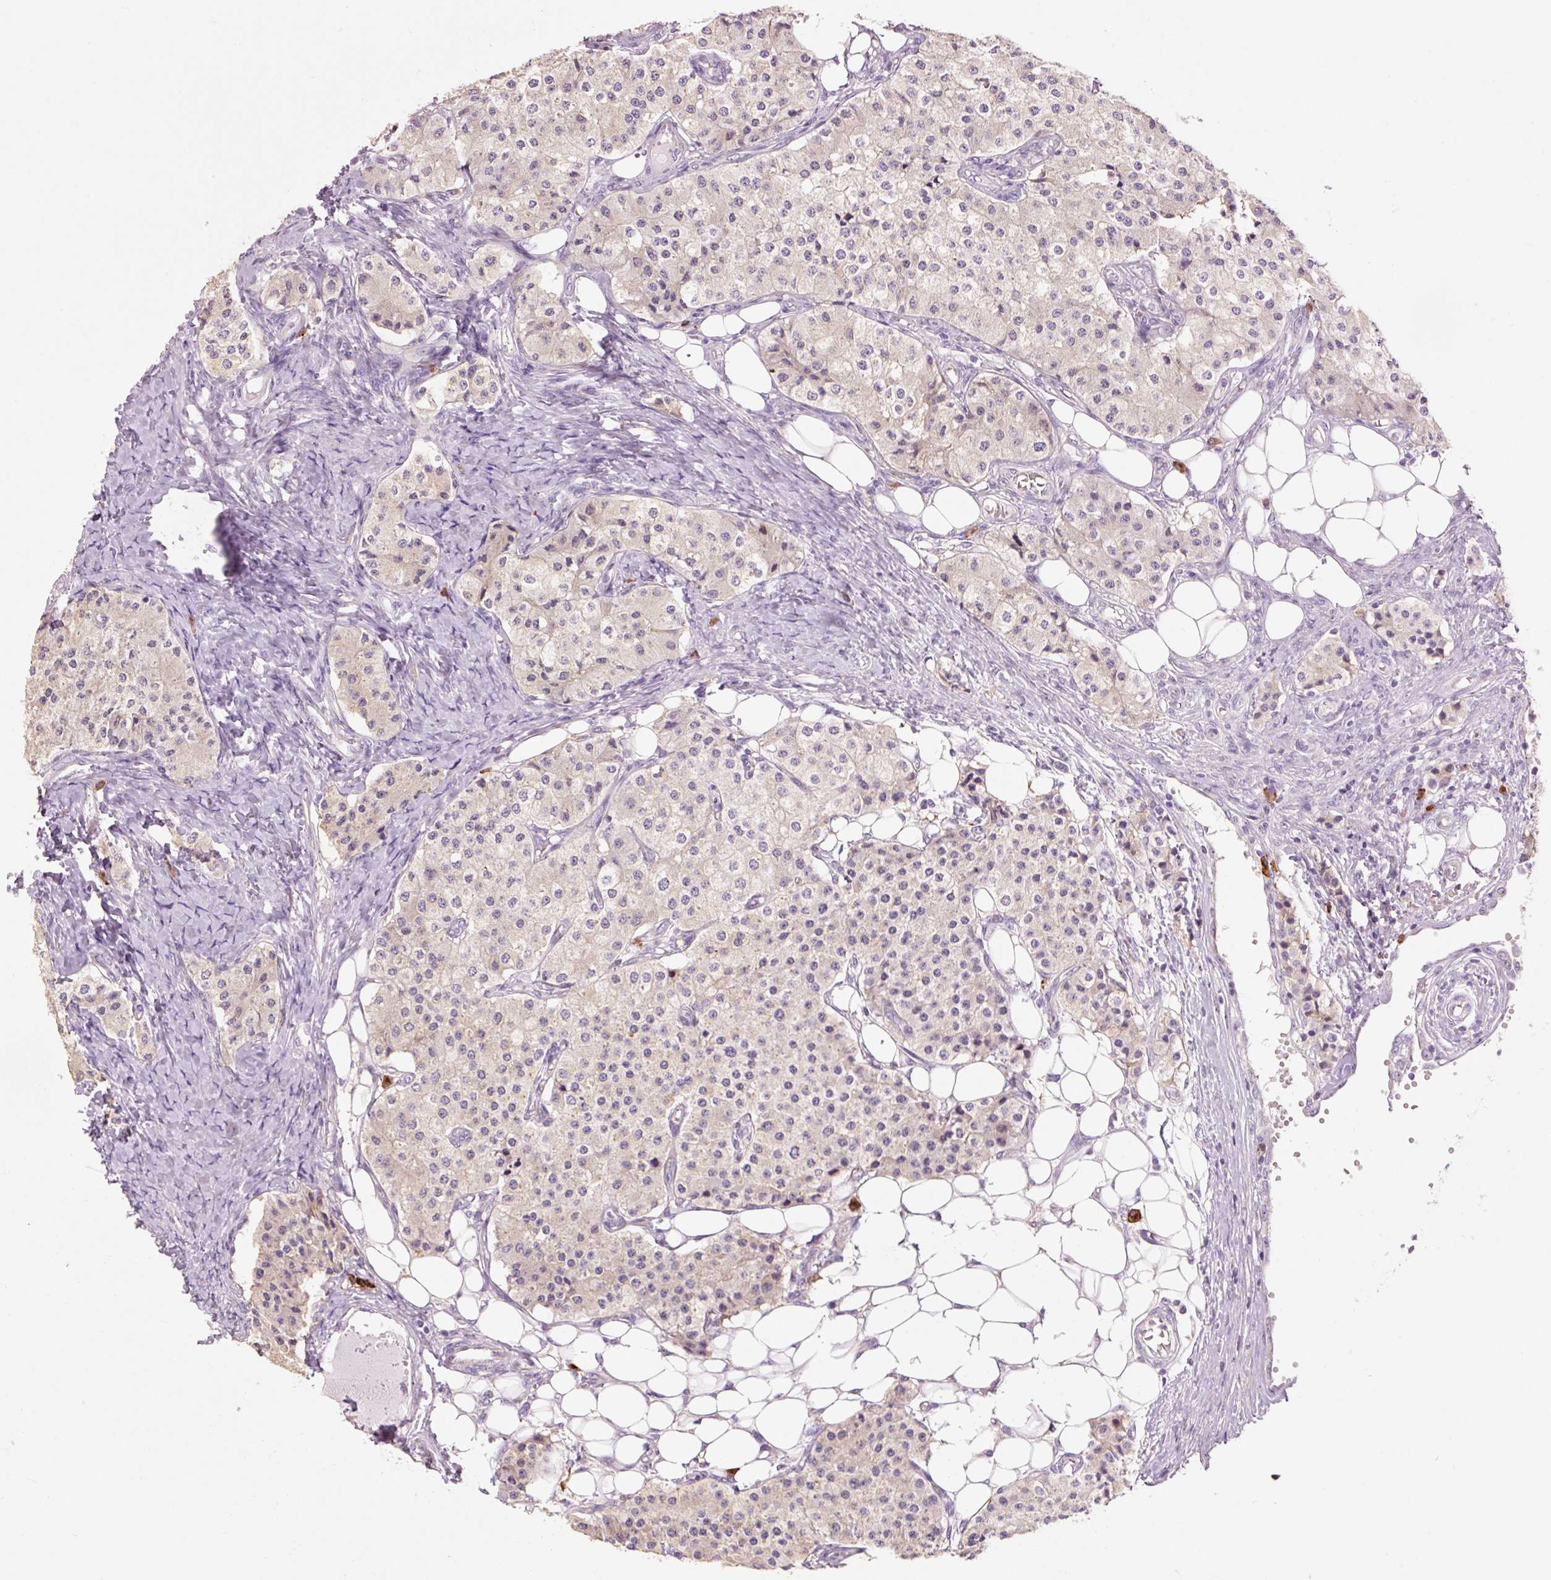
{"staining": {"intensity": "negative", "quantity": "none", "location": "none"}, "tissue": "carcinoid", "cell_type": "Tumor cells", "image_type": "cancer", "snomed": [{"axis": "morphology", "description": "Carcinoid, malignant, NOS"}, {"axis": "topography", "description": "Colon"}], "caption": "Tumor cells show no significant positivity in malignant carcinoid.", "gene": "HAX1", "patient": {"sex": "female", "age": 52}}